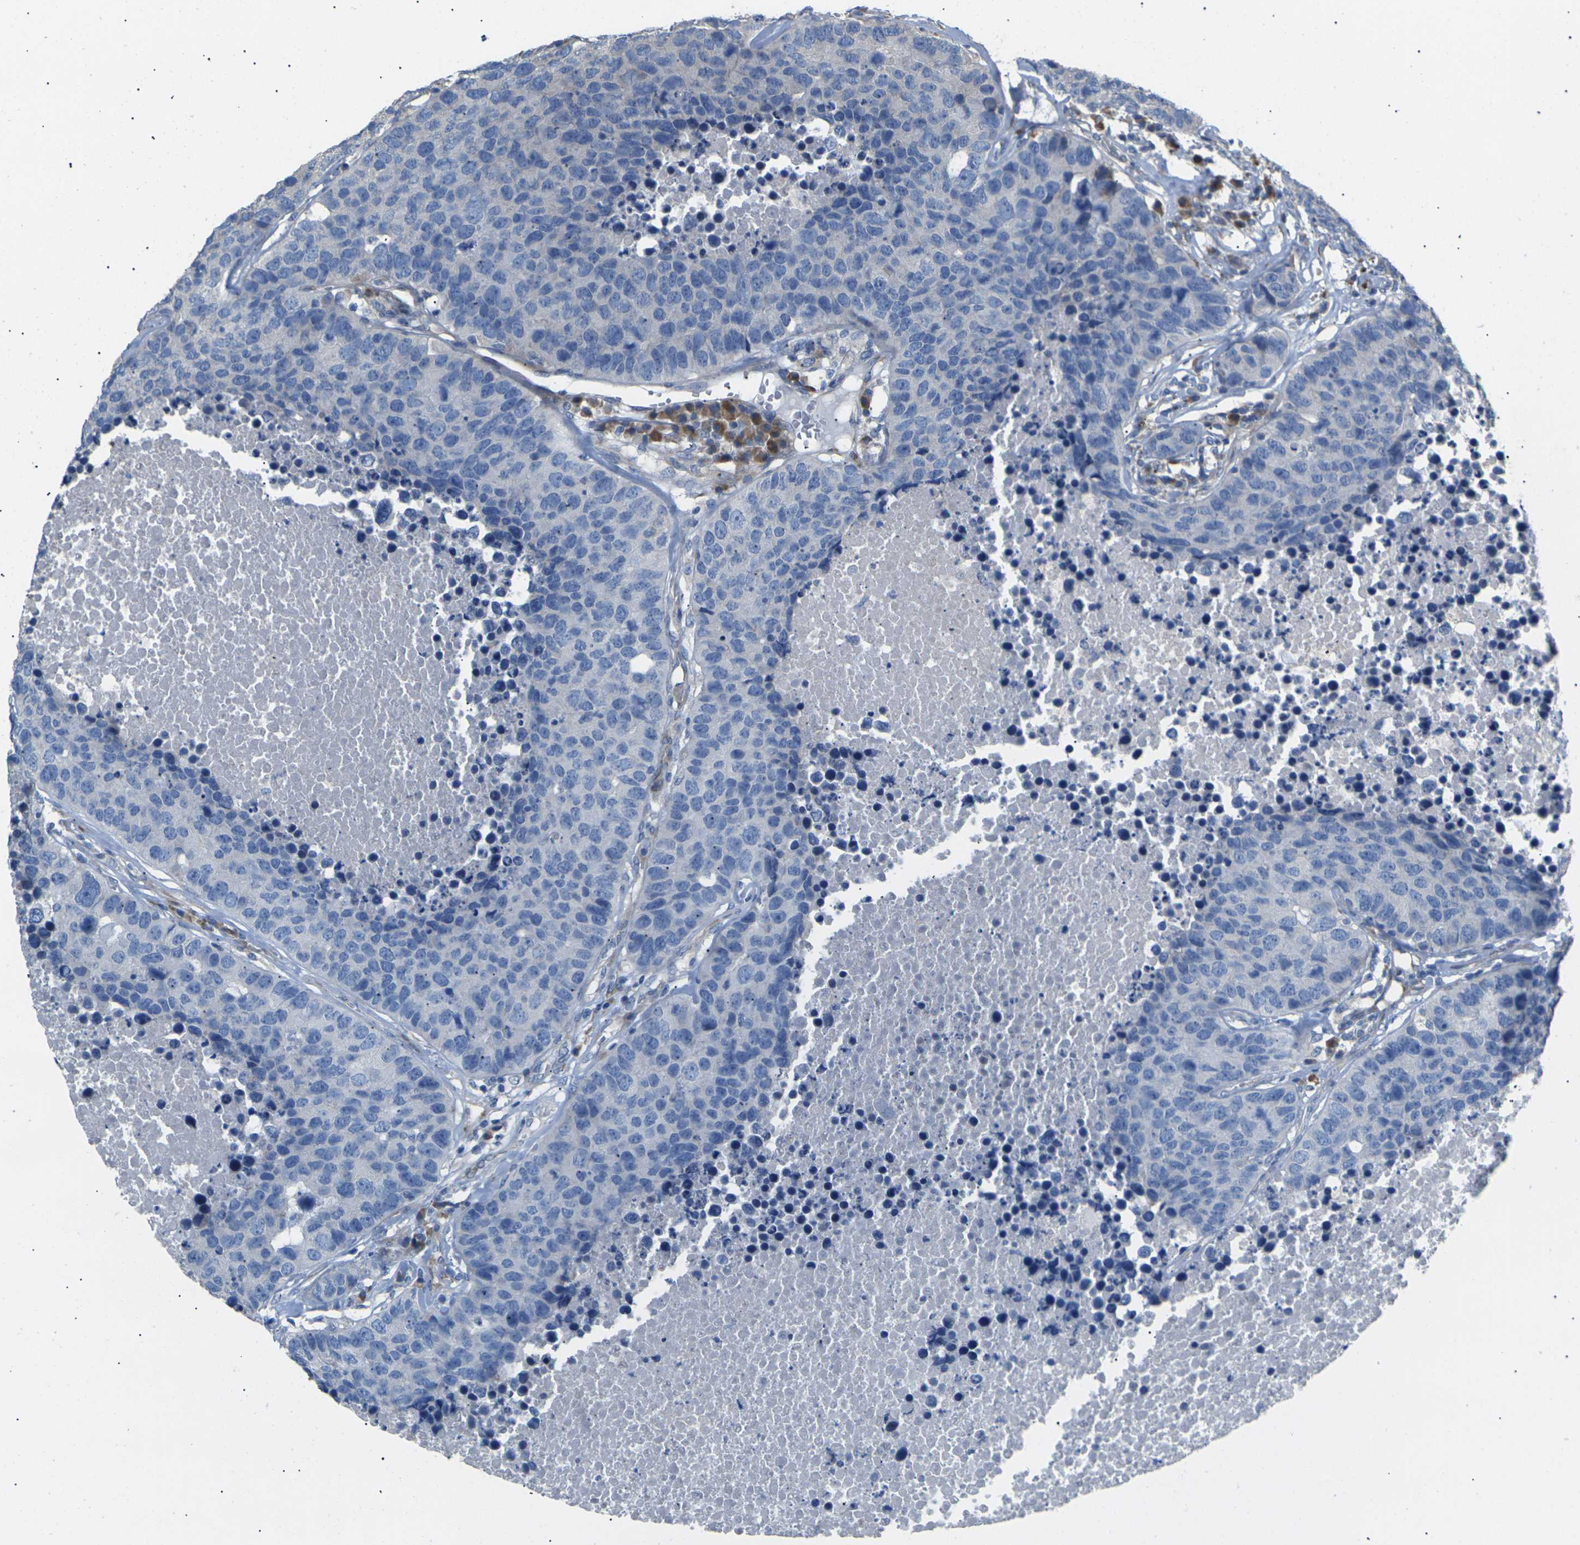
{"staining": {"intensity": "negative", "quantity": "none", "location": "none"}, "tissue": "carcinoid", "cell_type": "Tumor cells", "image_type": "cancer", "snomed": [{"axis": "morphology", "description": "Carcinoid, malignant, NOS"}, {"axis": "topography", "description": "Lung"}], "caption": "Immunohistochemical staining of malignant carcinoid exhibits no significant expression in tumor cells.", "gene": "KLHDC8B", "patient": {"sex": "male", "age": 60}}